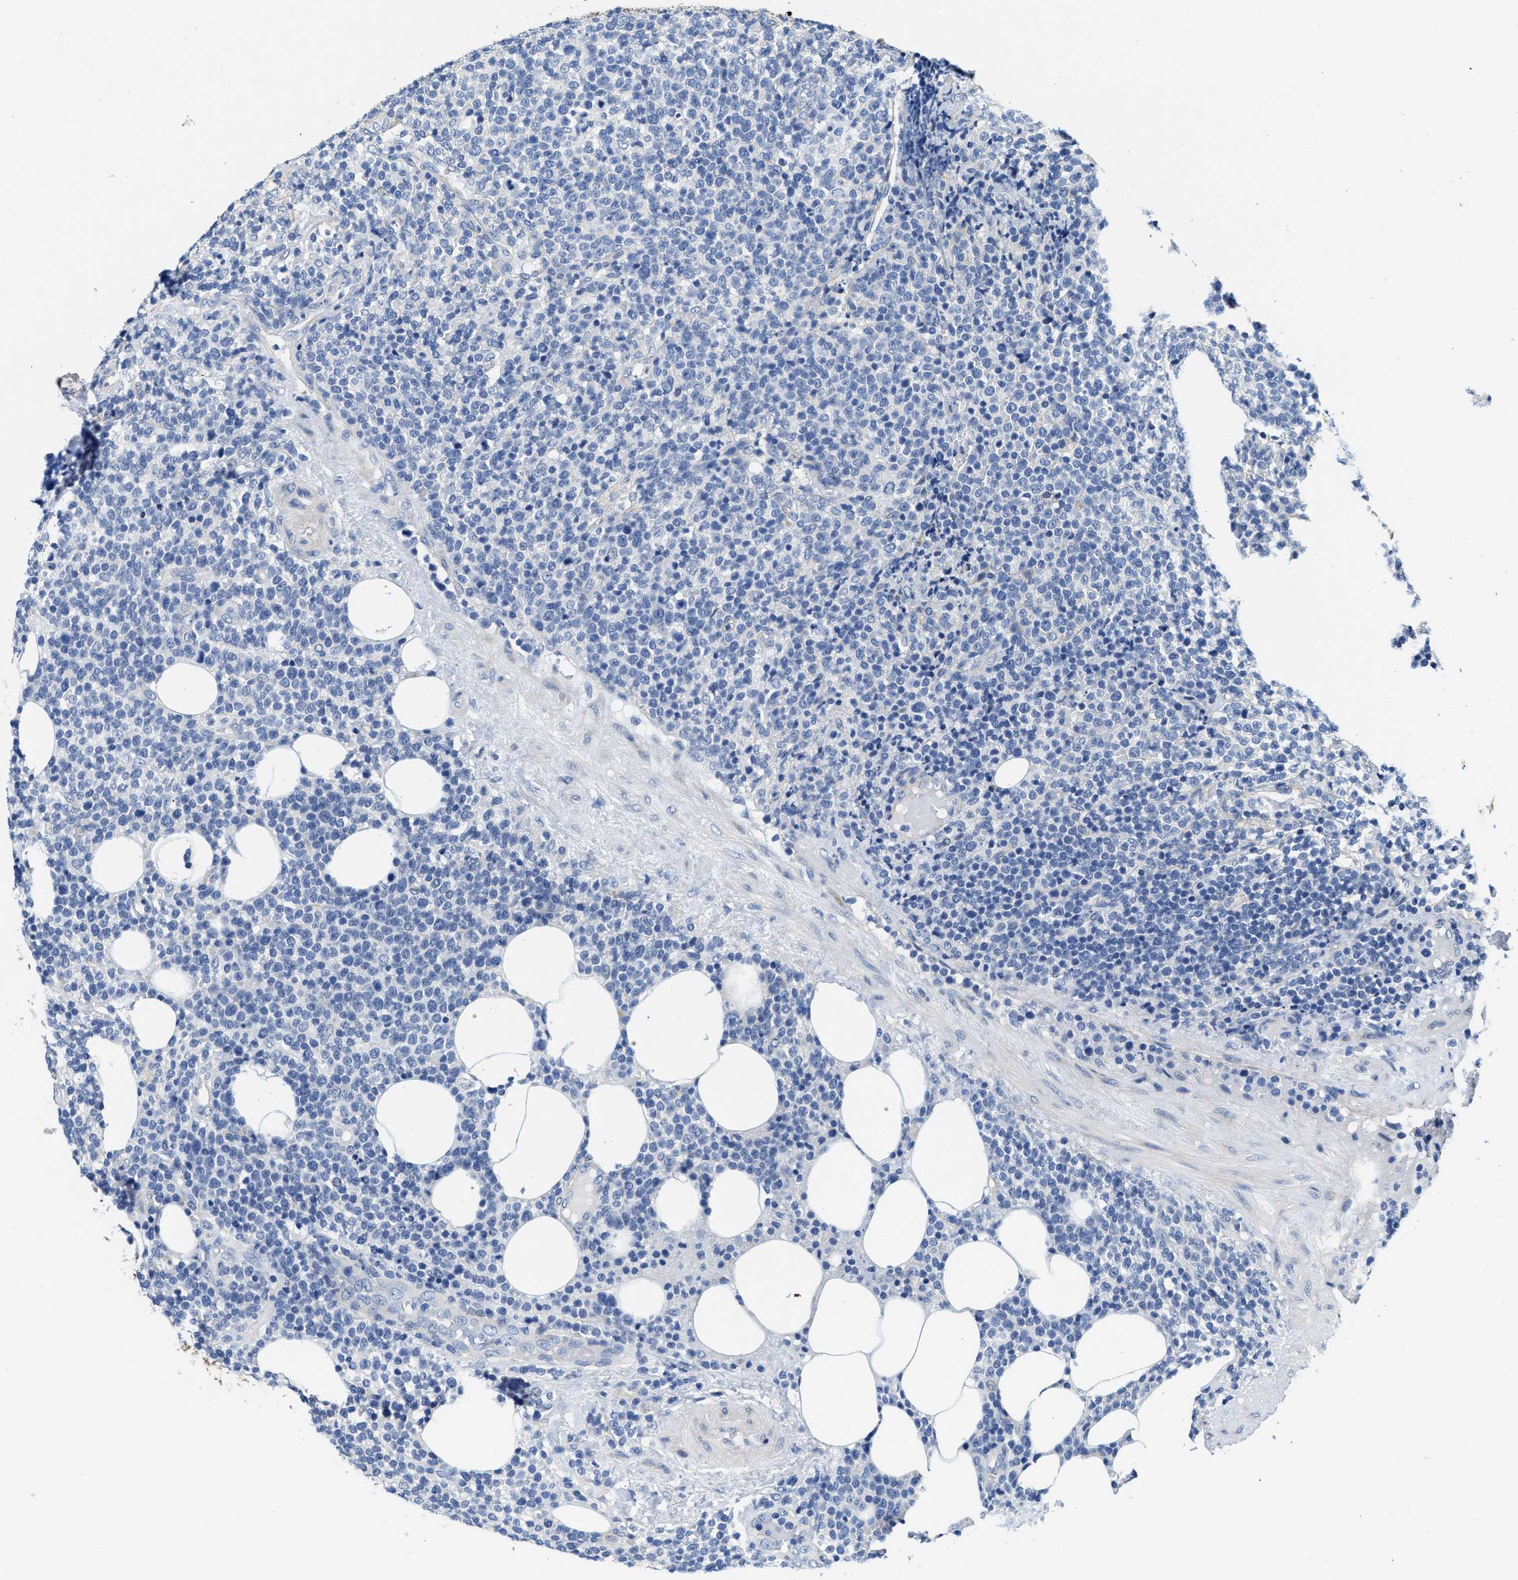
{"staining": {"intensity": "negative", "quantity": "none", "location": "none"}, "tissue": "lymphoma", "cell_type": "Tumor cells", "image_type": "cancer", "snomed": [{"axis": "morphology", "description": "Malignant lymphoma, non-Hodgkin's type, High grade"}, {"axis": "topography", "description": "Lymph node"}], "caption": "High power microscopy histopathology image of an immunohistochemistry histopathology image of lymphoma, revealing no significant positivity in tumor cells.", "gene": "DSCAM", "patient": {"sex": "male", "age": 61}}